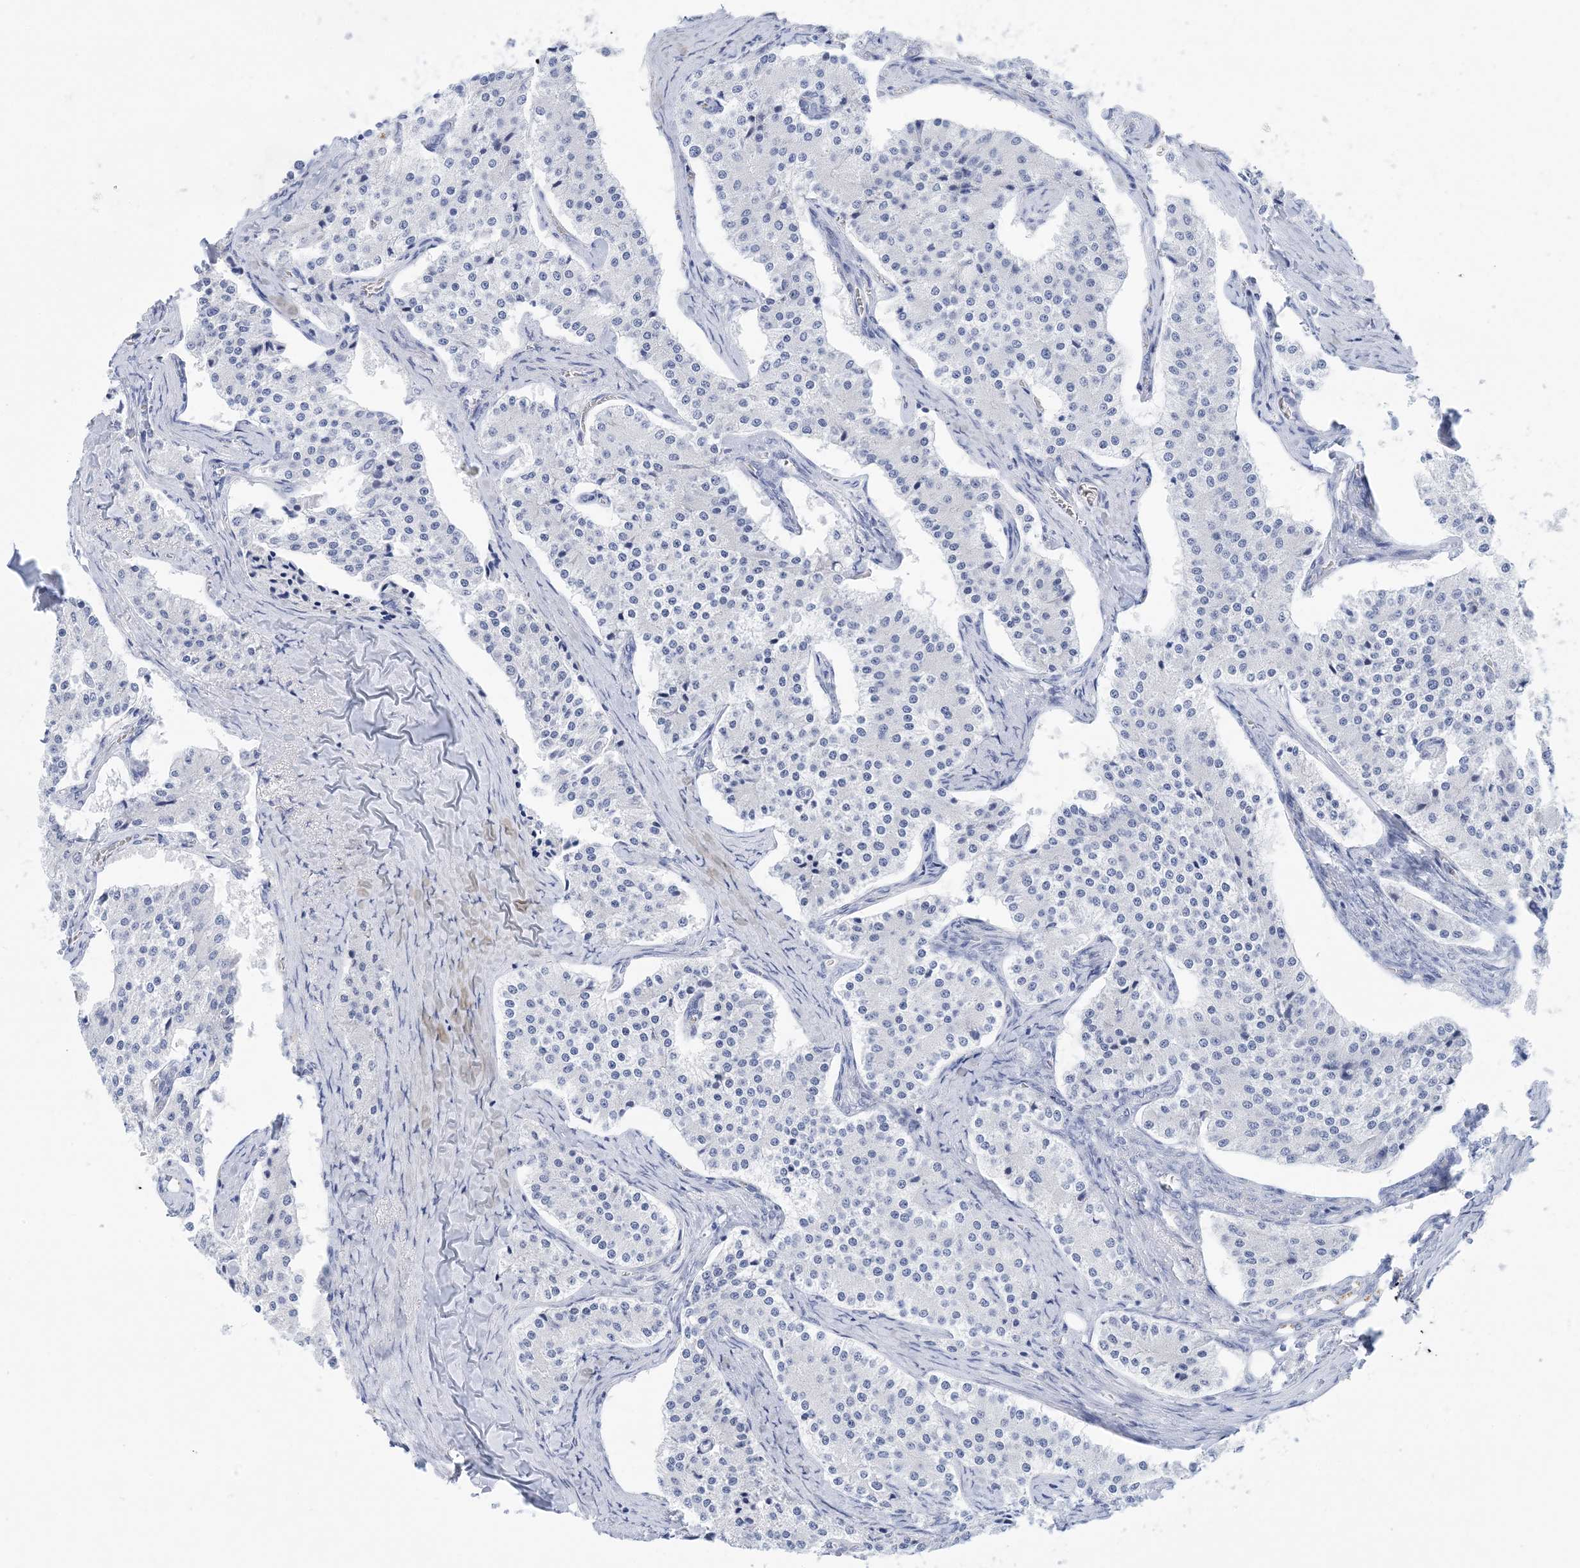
{"staining": {"intensity": "negative", "quantity": "none", "location": "none"}, "tissue": "carcinoid", "cell_type": "Tumor cells", "image_type": "cancer", "snomed": [{"axis": "morphology", "description": "Carcinoid, malignant, NOS"}, {"axis": "topography", "description": "Colon"}], "caption": "Tumor cells show no significant protein expression in malignant carcinoid.", "gene": "SH3YL1", "patient": {"sex": "female", "age": 52}}